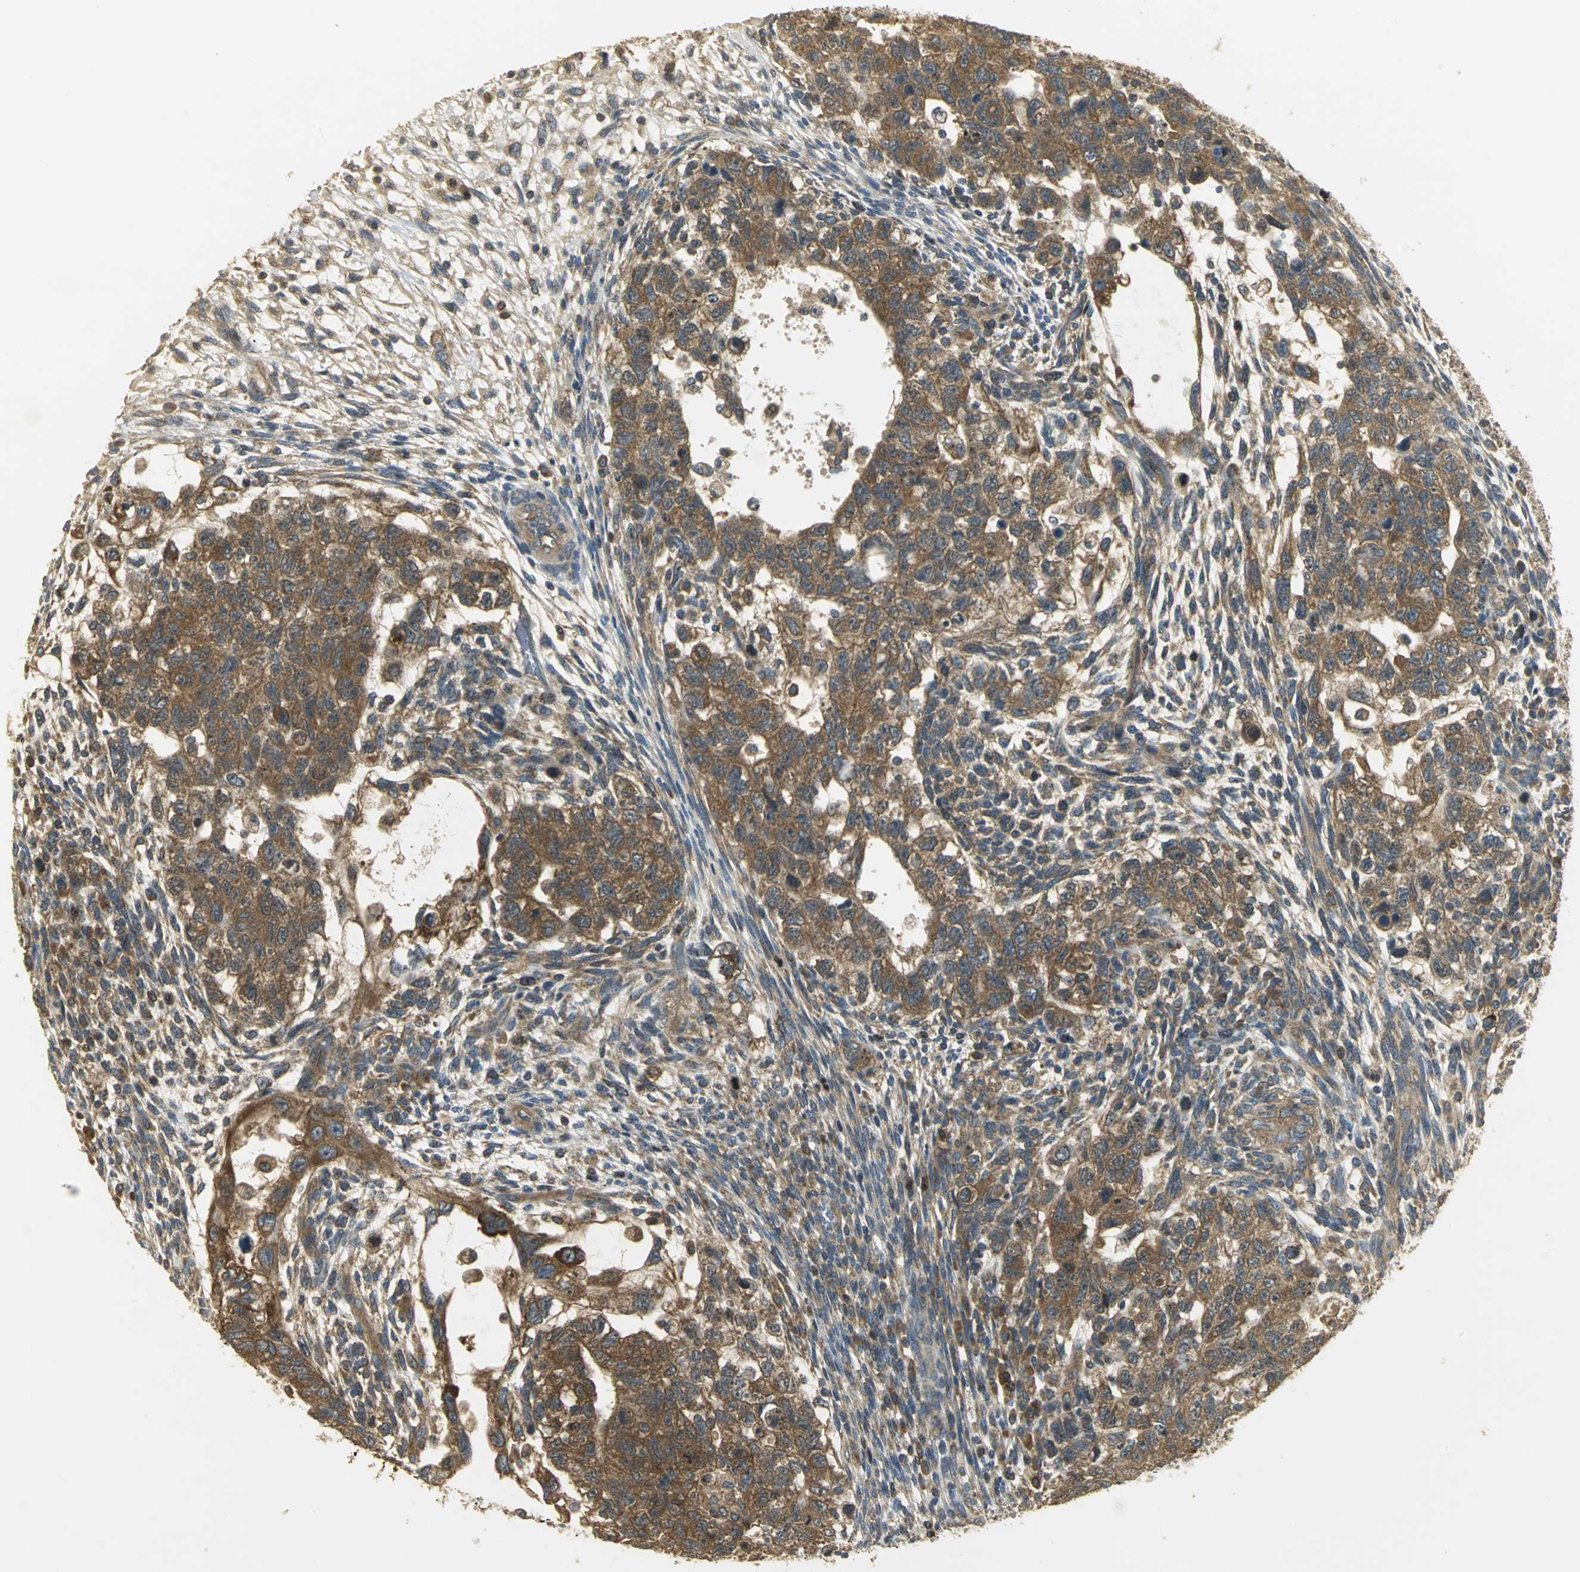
{"staining": {"intensity": "strong", "quantity": ">75%", "location": "cytoplasmic/membranous"}, "tissue": "testis cancer", "cell_type": "Tumor cells", "image_type": "cancer", "snomed": [{"axis": "morphology", "description": "Normal tissue, NOS"}, {"axis": "morphology", "description": "Carcinoma, Embryonal, NOS"}, {"axis": "topography", "description": "Testis"}], "caption": "Testis cancer (embryonal carcinoma) stained with a brown dye displays strong cytoplasmic/membranous positive expression in approximately >75% of tumor cells.", "gene": "RARS1", "patient": {"sex": "male", "age": 36}}